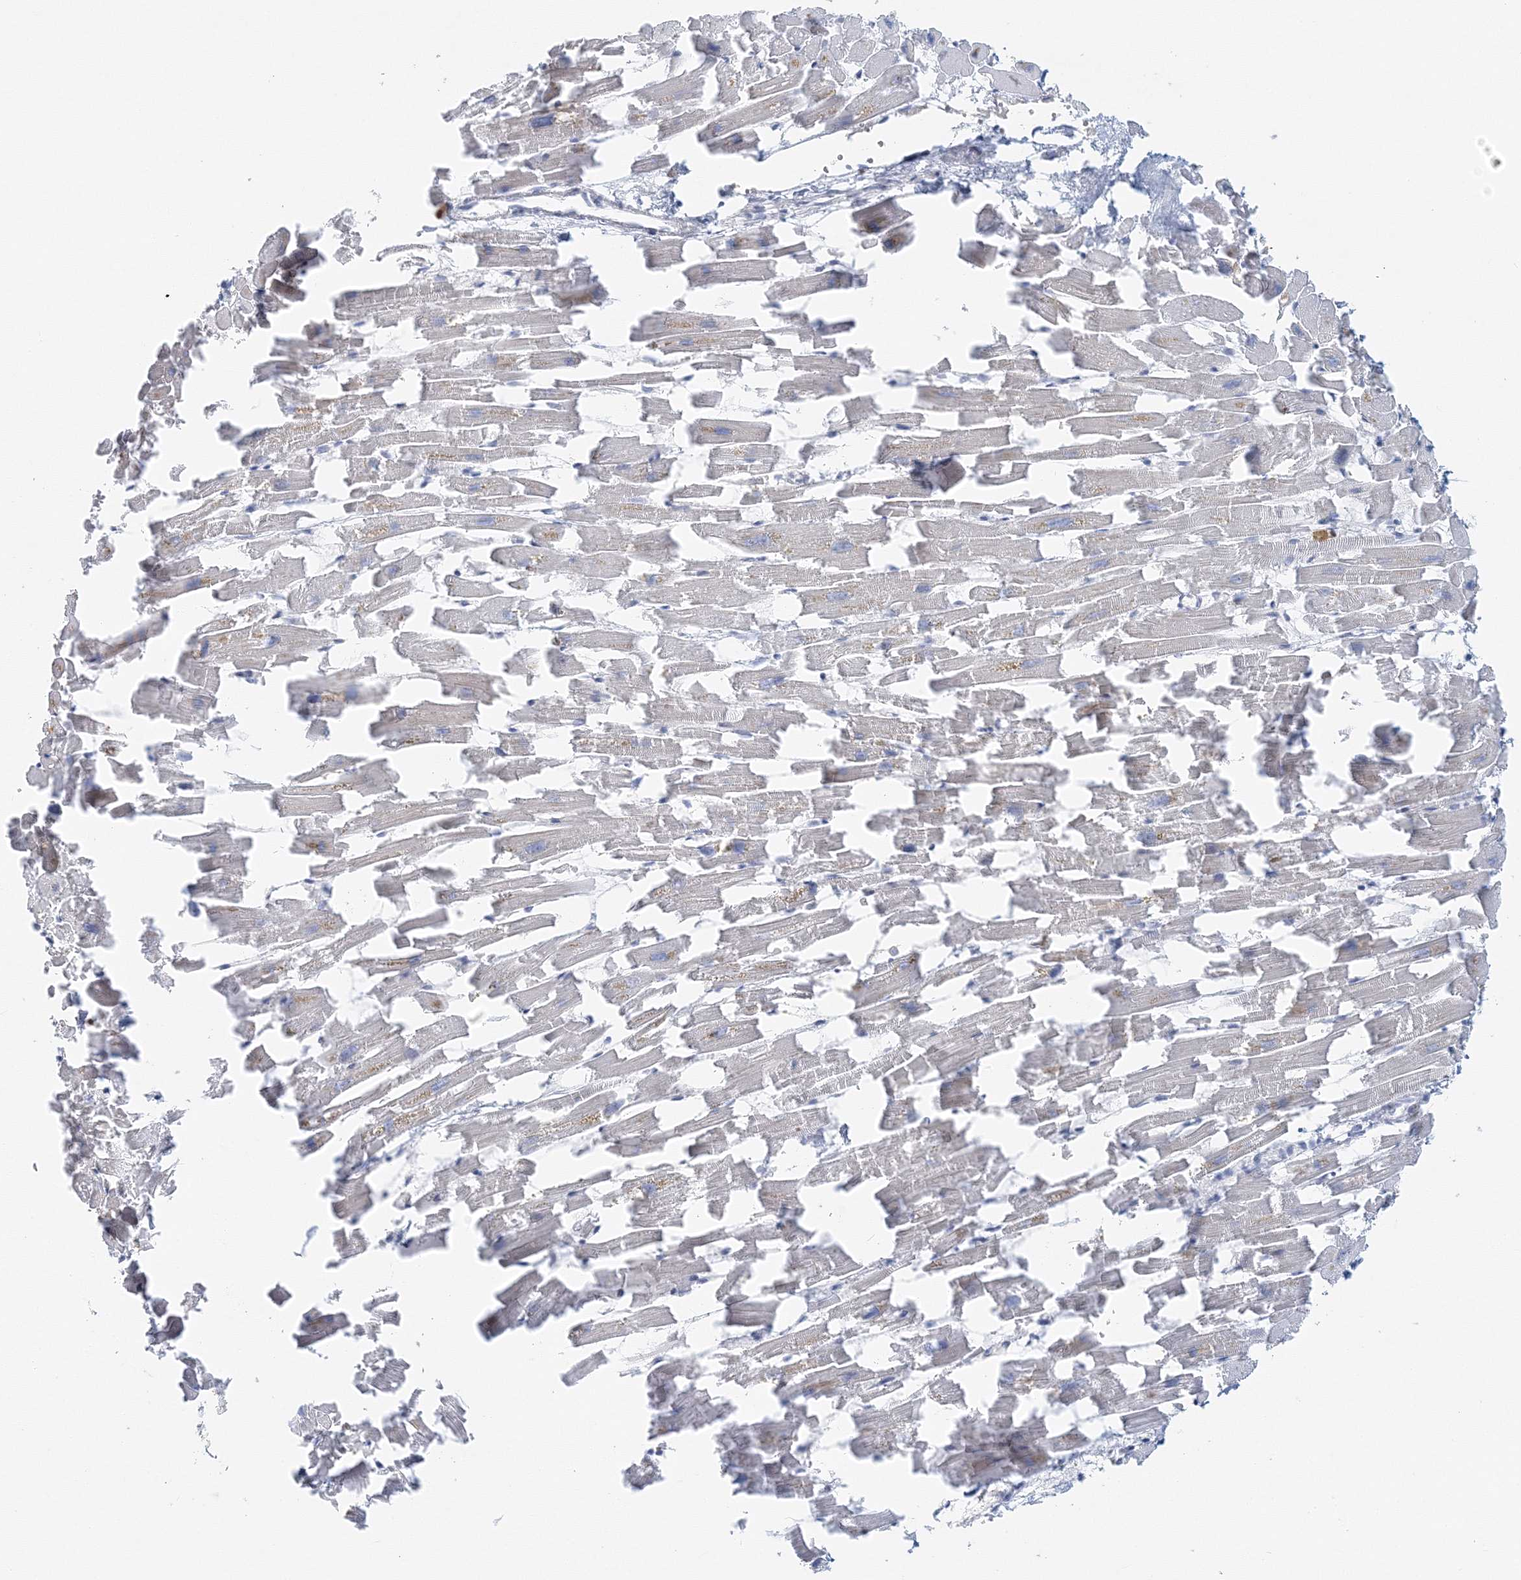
{"staining": {"intensity": "weak", "quantity": "25%-75%", "location": "cytoplasmic/membranous"}, "tissue": "heart muscle", "cell_type": "Cardiomyocytes", "image_type": "normal", "snomed": [{"axis": "morphology", "description": "Normal tissue, NOS"}, {"axis": "topography", "description": "Heart"}], "caption": "Immunohistochemistry micrograph of unremarkable heart muscle stained for a protein (brown), which reveals low levels of weak cytoplasmic/membranous expression in about 25%-75% of cardiomyocytes.", "gene": "VILL", "patient": {"sex": "female", "age": 64}}